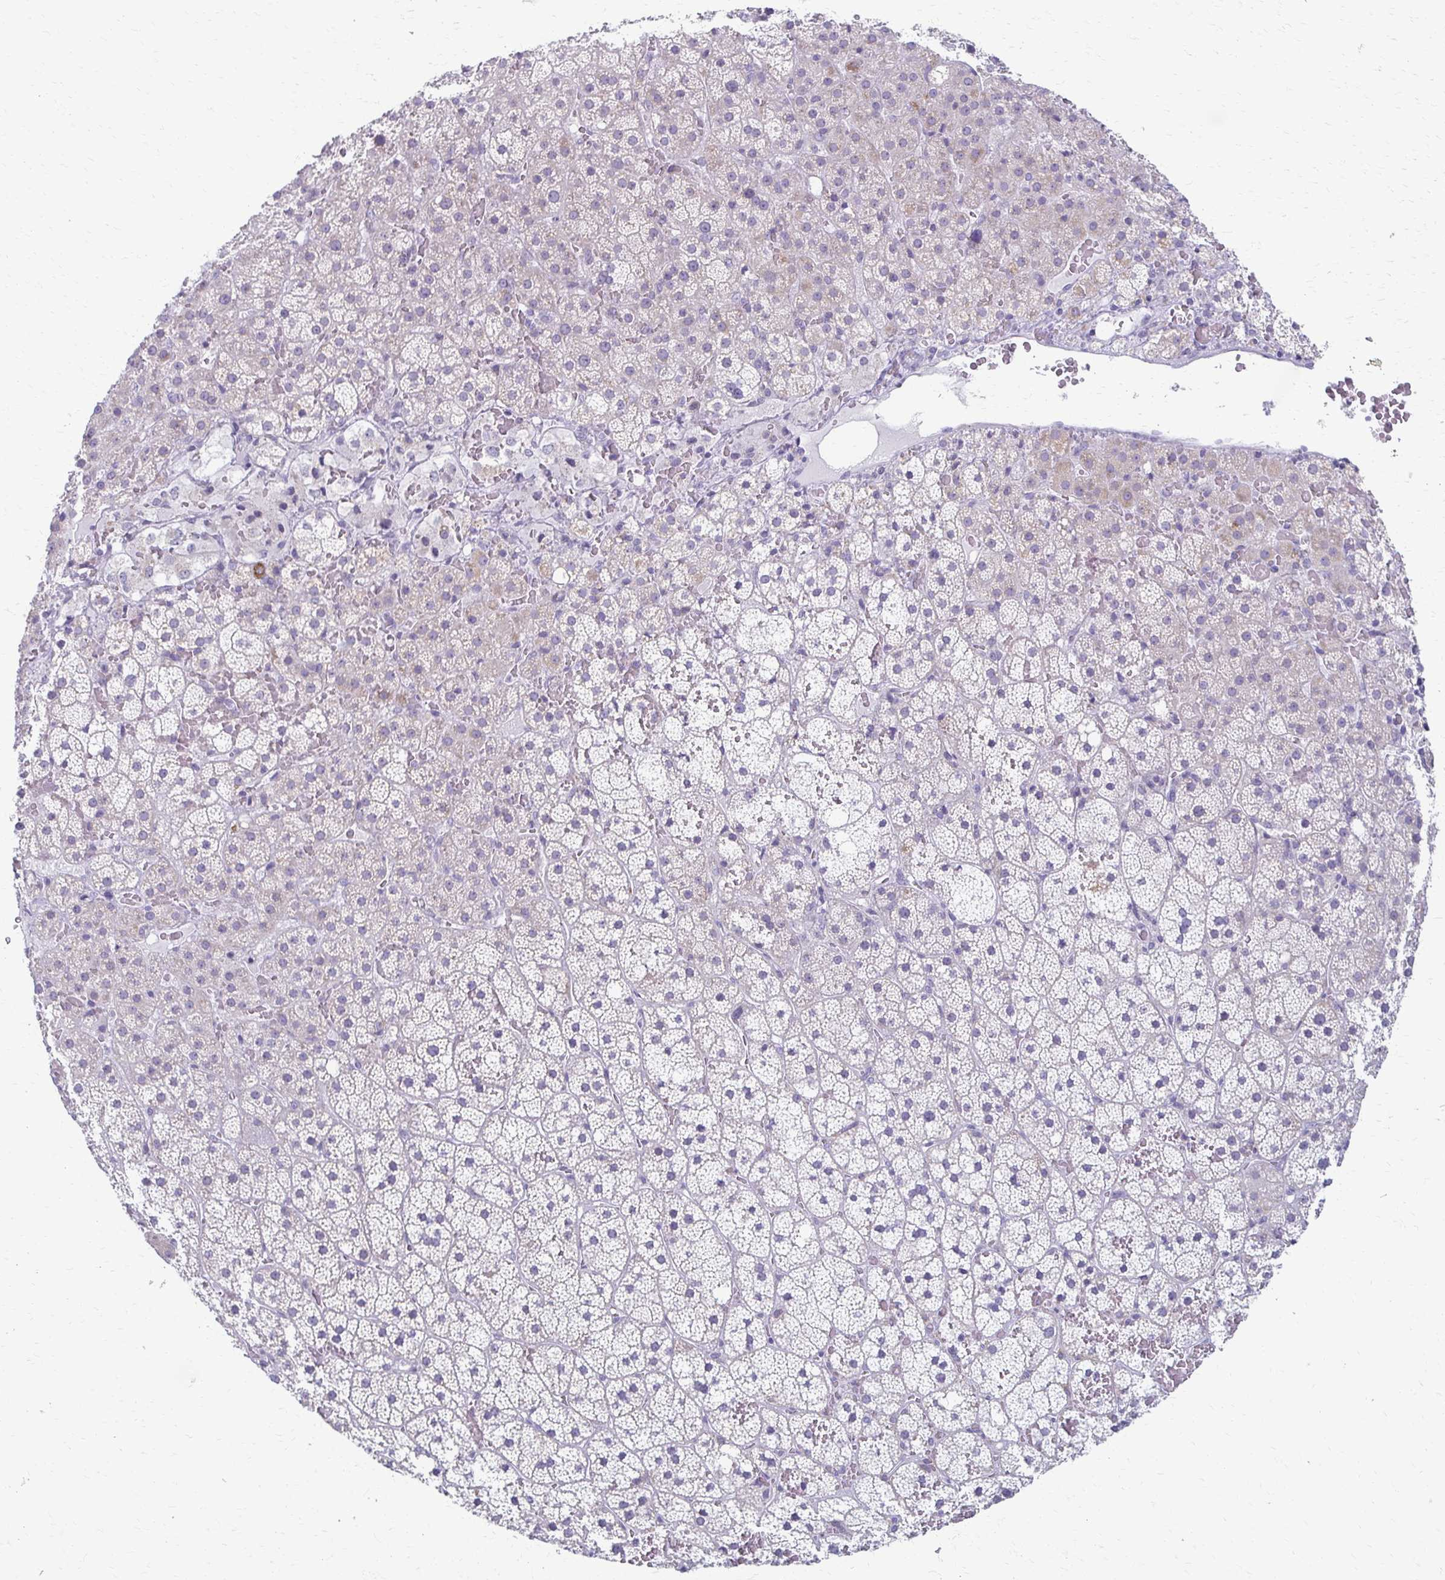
{"staining": {"intensity": "strong", "quantity": "<25%", "location": "cytoplasmic/membranous"}, "tissue": "adrenal gland", "cell_type": "Glandular cells", "image_type": "normal", "snomed": [{"axis": "morphology", "description": "Normal tissue, NOS"}, {"axis": "topography", "description": "Adrenal gland"}], "caption": "Glandular cells reveal strong cytoplasmic/membranous staining in about <25% of cells in benign adrenal gland.", "gene": "FCGR2A", "patient": {"sex": "male", "age": 53}}